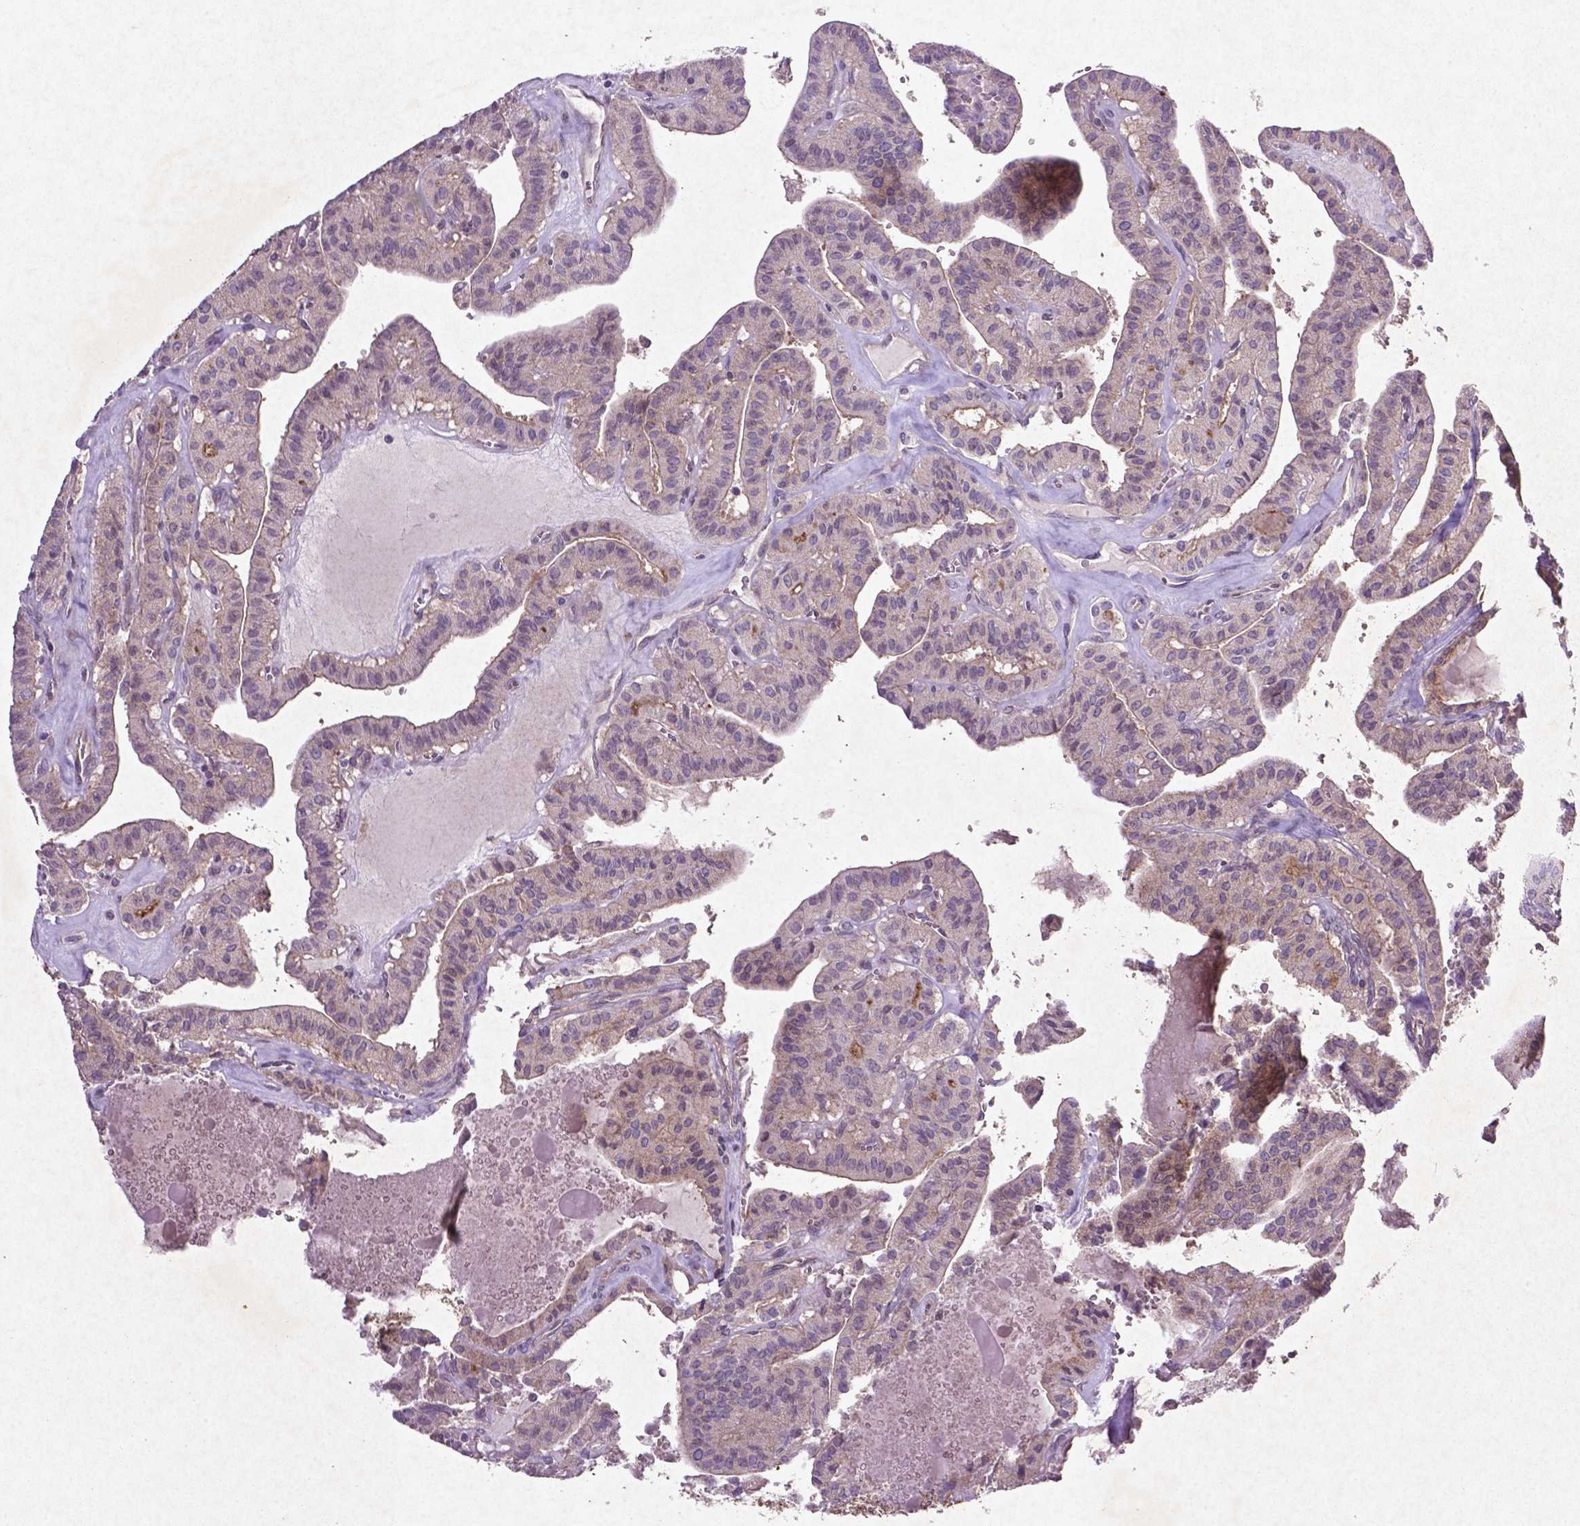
{"staining": {"intensity": "weak", "quantity": "<25%", "location": "cytoplasmic/membranous"}, "tissue": "thyroid cancer", "cell_type": "Tumor cells", "image_type": "cancer", "snomed": [{"axis": "morphology", "description": "Papillary adenocarcinoma, NOS"}, {"axis": "topography", "description": "Thyroid gland"}], "caption": "Histopathology image shows no protein positivity in tumor cells of thyroid papillary adenocarcinoma tissue. (DAB (3,3'-diaminobenzidine) IHC visualized using brightfield microscopy, high magnification).", "gene": "MTOR", "patient": {"sex": "male", "age": 52}}